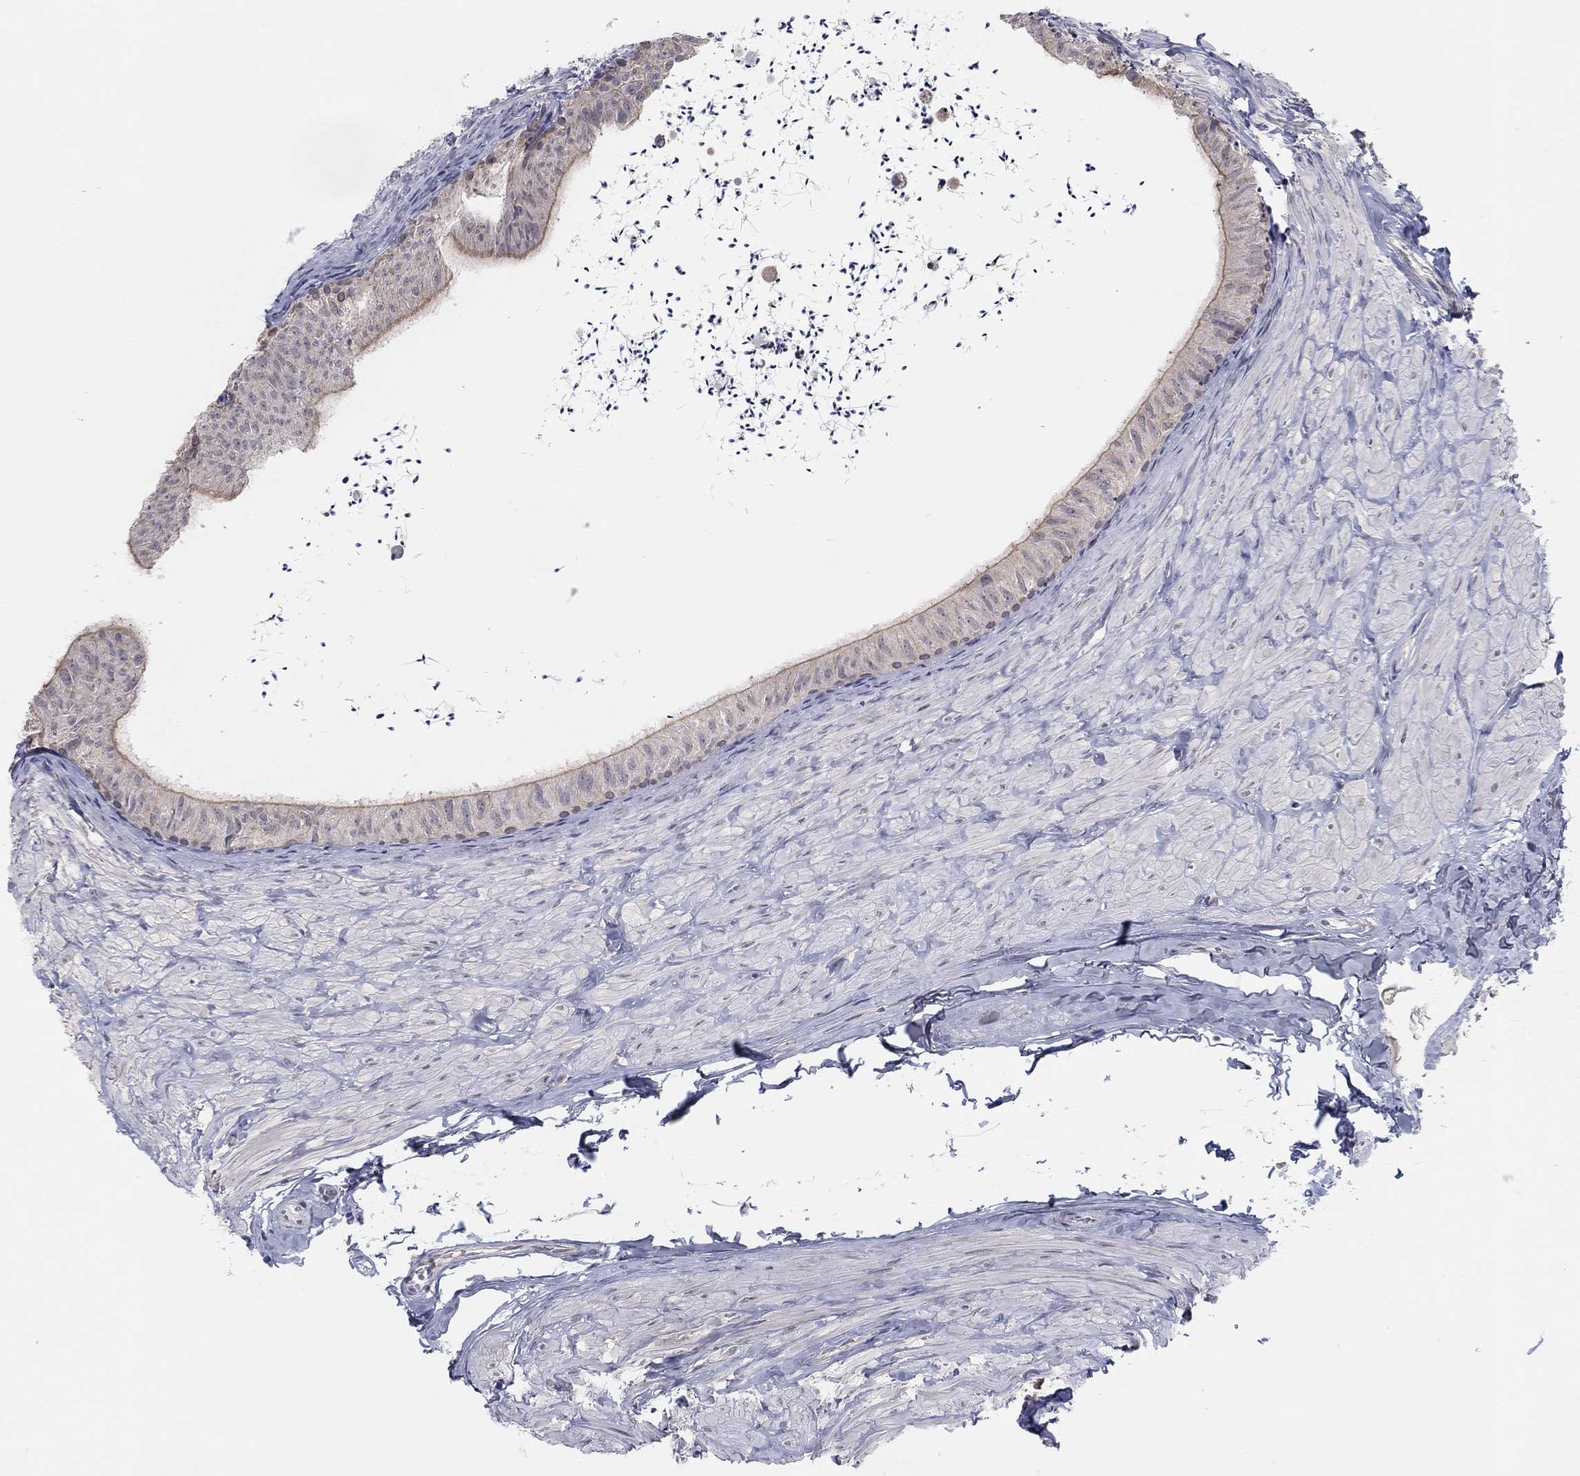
{"staining": {"intensity": "moderate", "quantity": "<25%", "location": "cytoplasmic/membranous"}, "tissue": "epididymis", "cell_type": "Glandular cells", "image_type": "normal", "snomed": [{"axis": "morphology", "description": "Normal tissue, NOS"}, {"axis": "topography", "description": "Epididymis"}], "caption": "Epididymis was stained to show a protein in brown. There is low levels of moderate cytoplasmic/membranous expression in approximately <25% of glandular cells. (IHC, brightfield microscopy, high magnification).", "gene": "SLC22A2", "patient": {"sex": "male", "age": 32}}